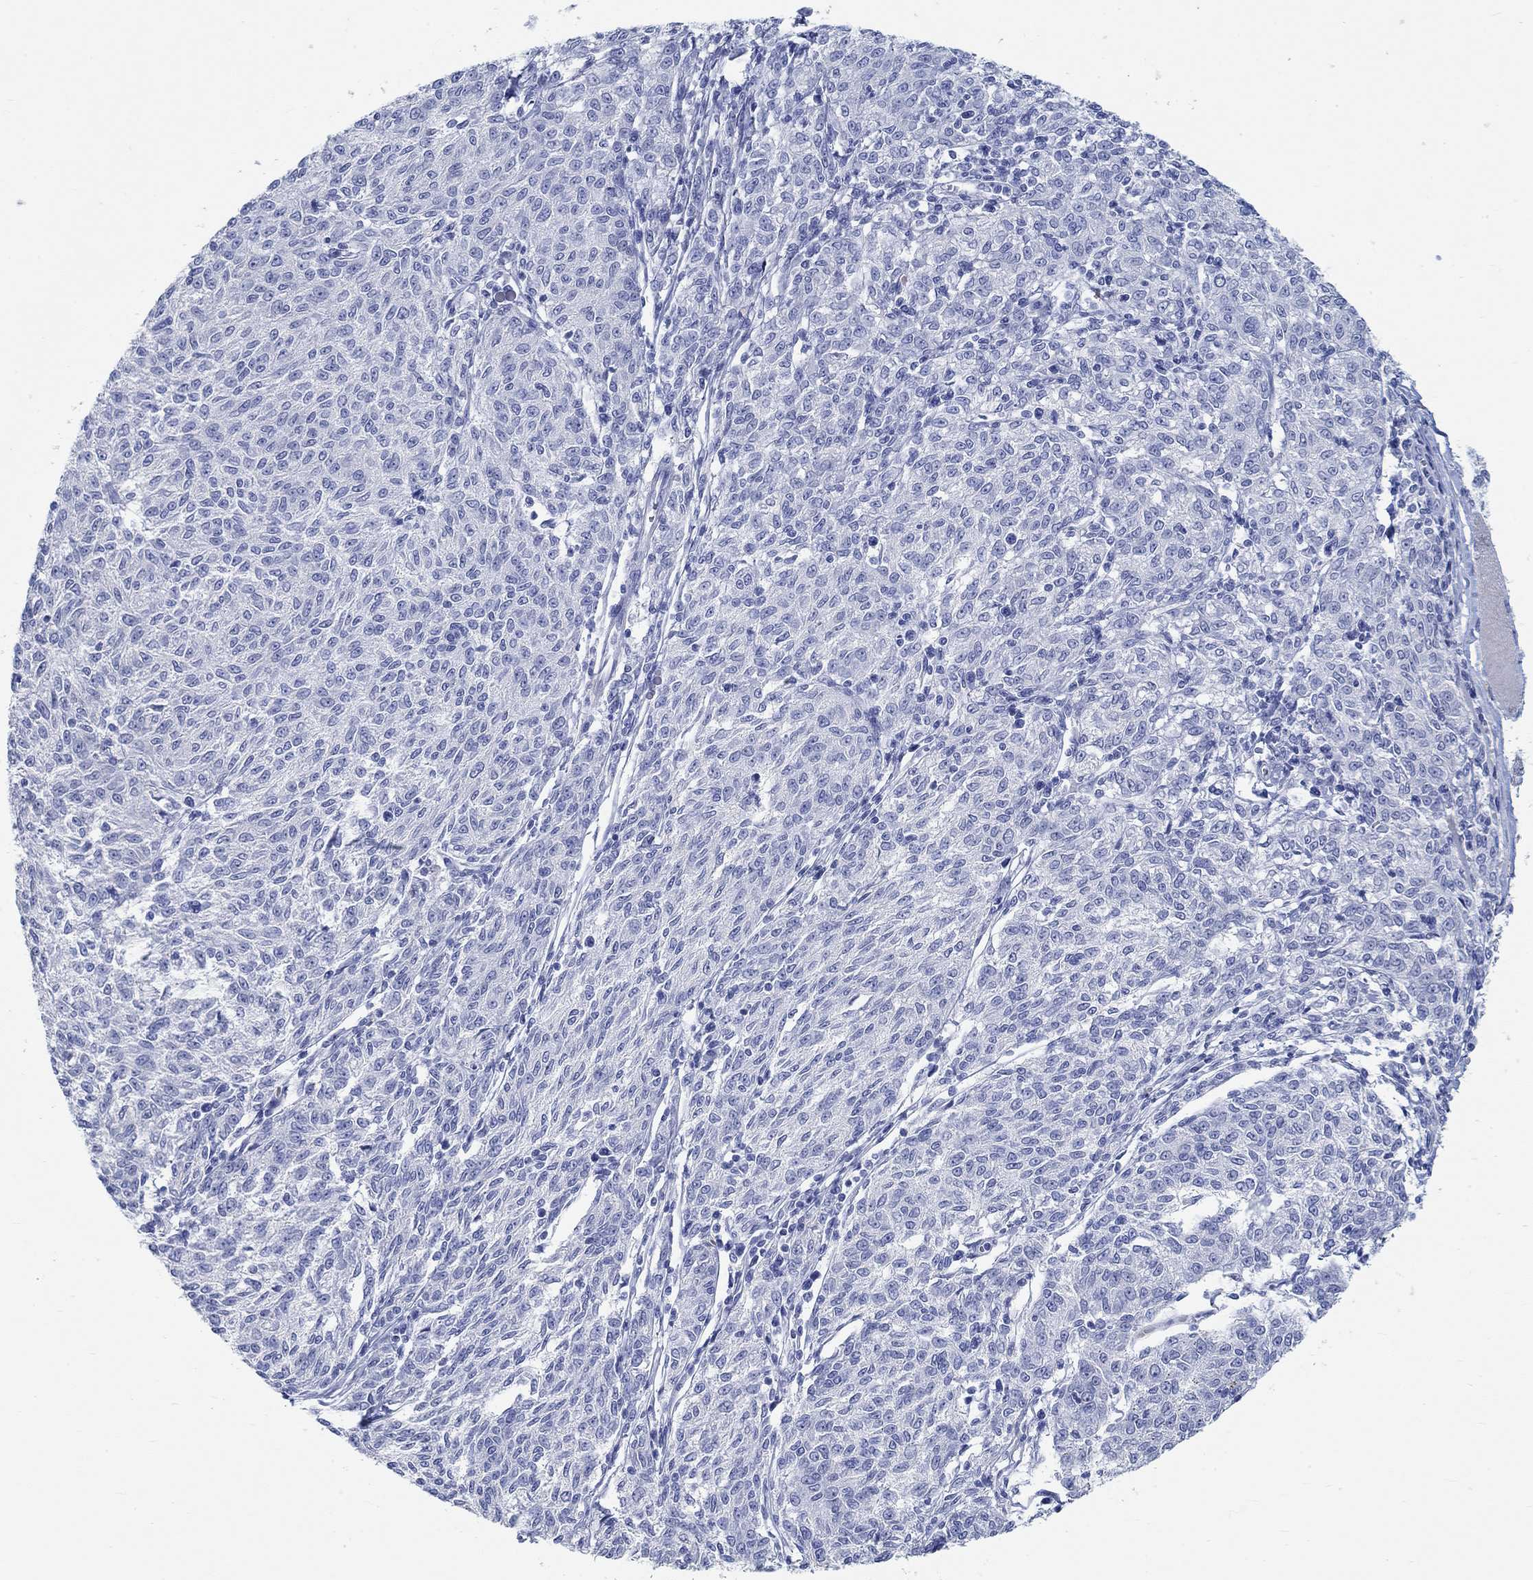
{"staining": {"intensity": "negative", "quantity": "none", "location": "none"}, "tissue": "melanoma", "cell_type": "Tumor cells", "image_type": "cancer", "snomed": [{"axis": "morphology", "description": "Malignant melanoma, NOS"}, {"axis": "topography", "description": "Skin"}], "caption": "DAB immunohistochemical staining of malignant melanoma displays no significant expression in tumor cells. (DAB IHC, high magnification).", "gene": "GRIA3", "patient": {"sex": "female", "age": 72}}